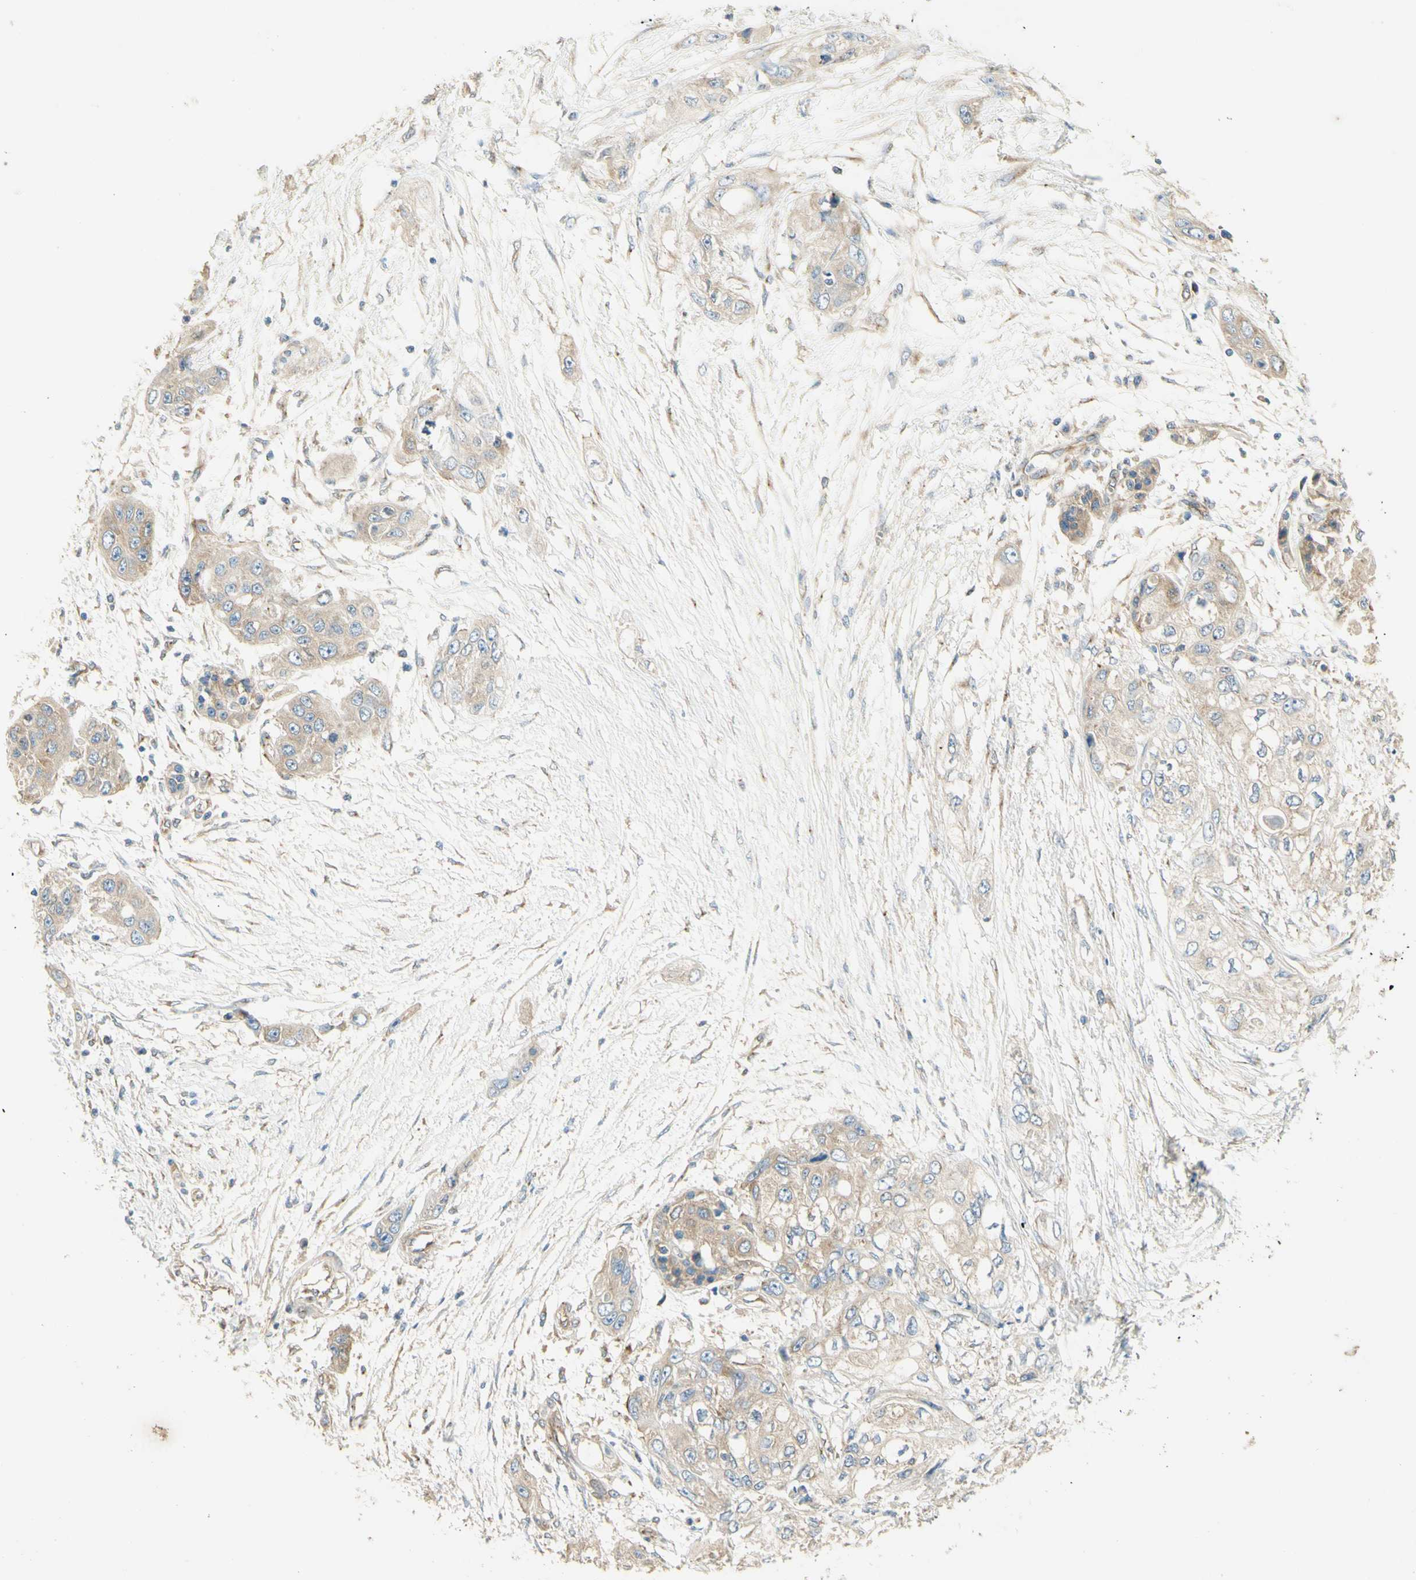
{"staining": {"intensity": "weak", "quantity": ">75%", "location": "cytoplasmic/membranous"}, "tissue": "pancreatic cancer", "cell_type": "Tumor cells", "image_type": "cancer", "snomed": [{"axis": "morphology", "description": "Adenocarcinoma, NOS"}, {"axis": "topography", "description": "Pancreas"}], "caption": "Protein expression analysis of pancreatic cancer (adenocarcinoma) displays weak cytoplasmic/membranous positivity in about >75% of tumor cells.", "gene": "DYNC1H1", "patient": {"sex": "female", "age": 70}}